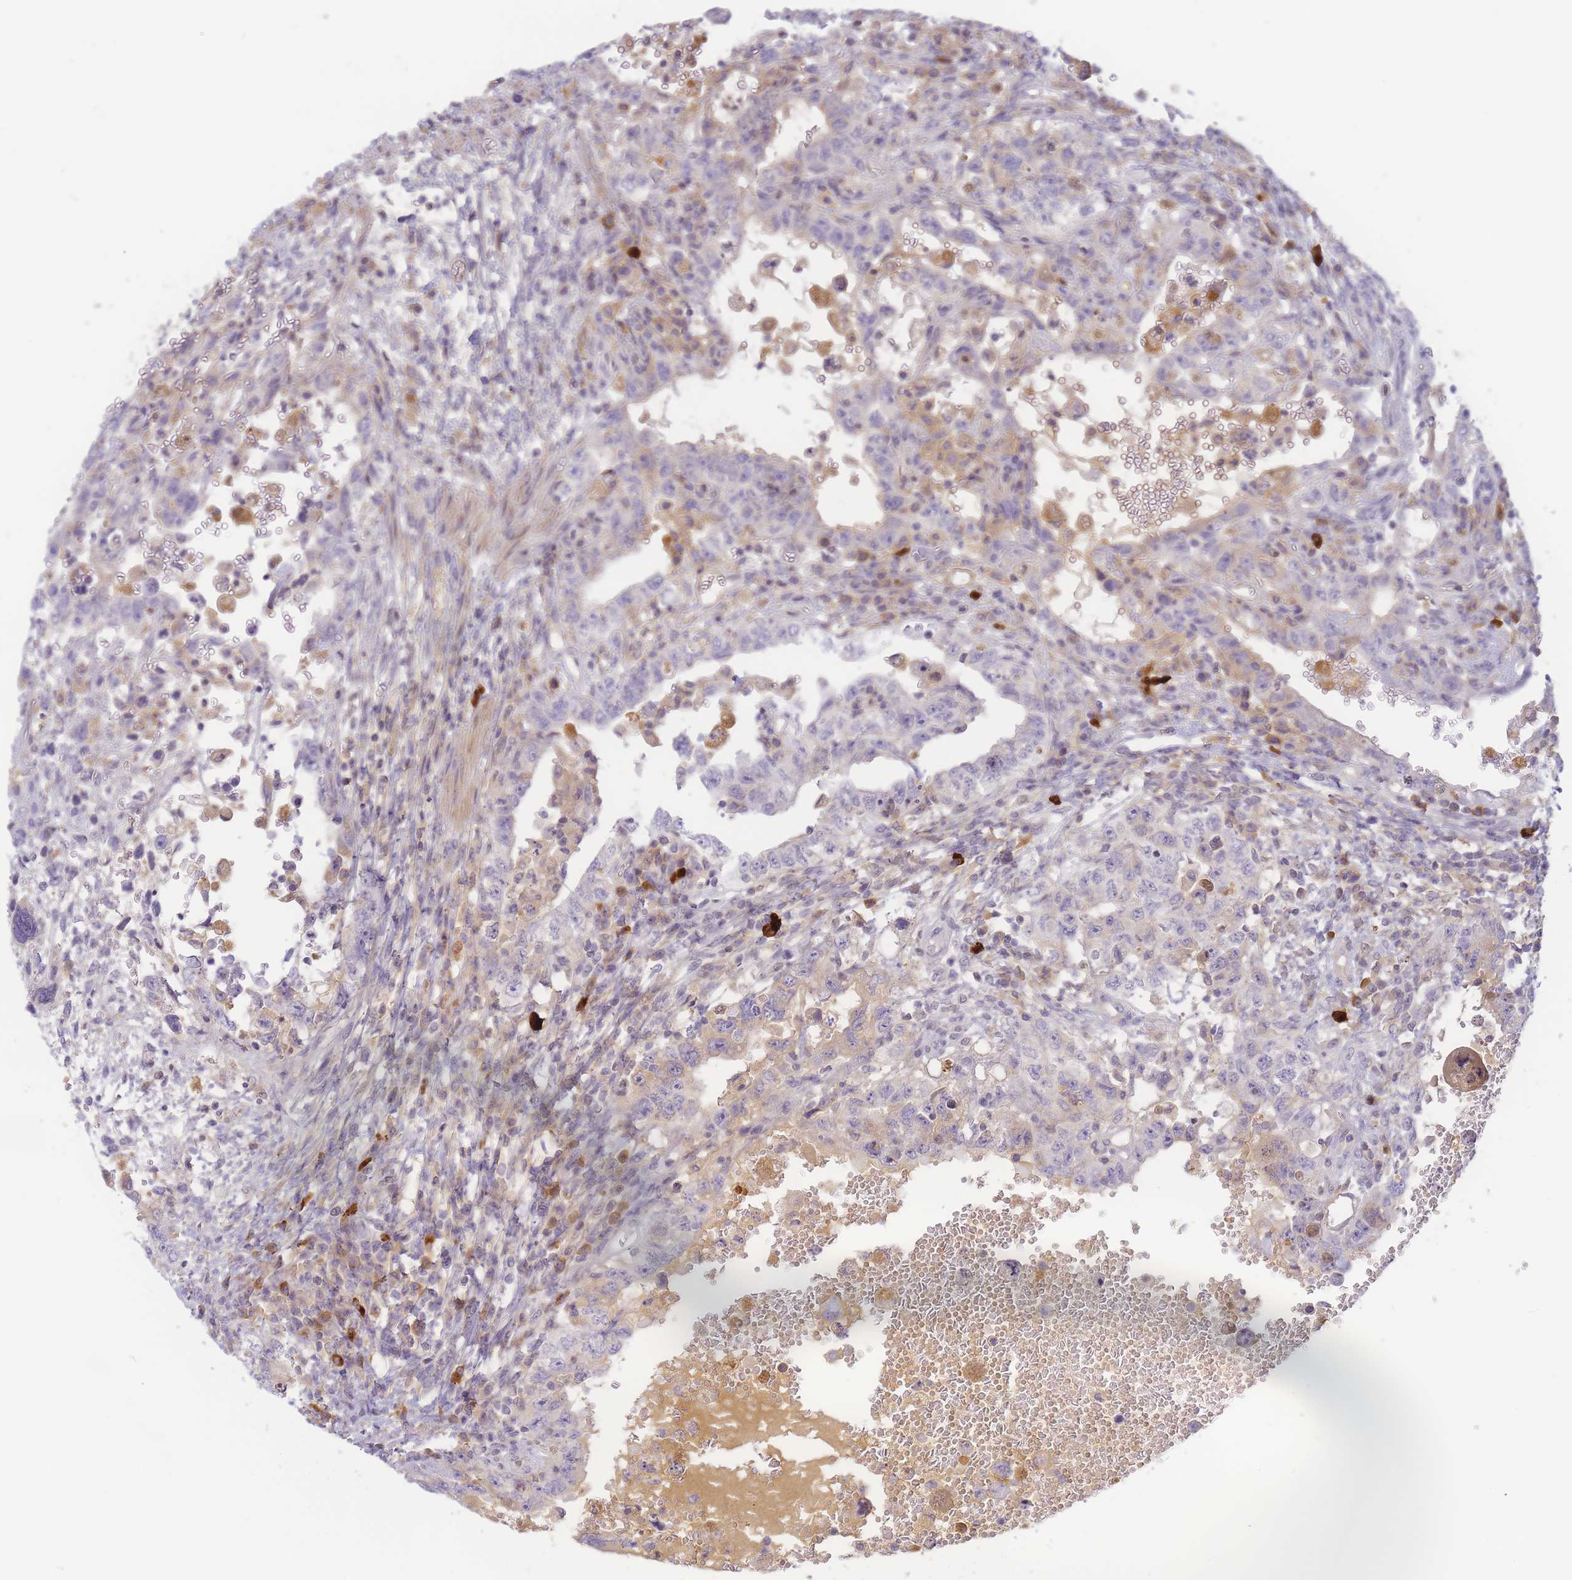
{"staining": {"intensity": "negative", "quantity": "none", "location": "none"}, "tissue": "testis cancer", "cell_type": "Tumor cells", "image_type": "cancer", "snomed": [{"axis": "morphology", "description": "Carcinoma, Embryonal, NOS"}, {"axis": "topography", "description": "Testis"}], "caption": "A high-resolution image shows IHC staining of testis embryonal carcinoma, which exhibits no significant expression in tumor cells.", "gene": "RRAD", "patient": {"sex": "male", "age": 26}}